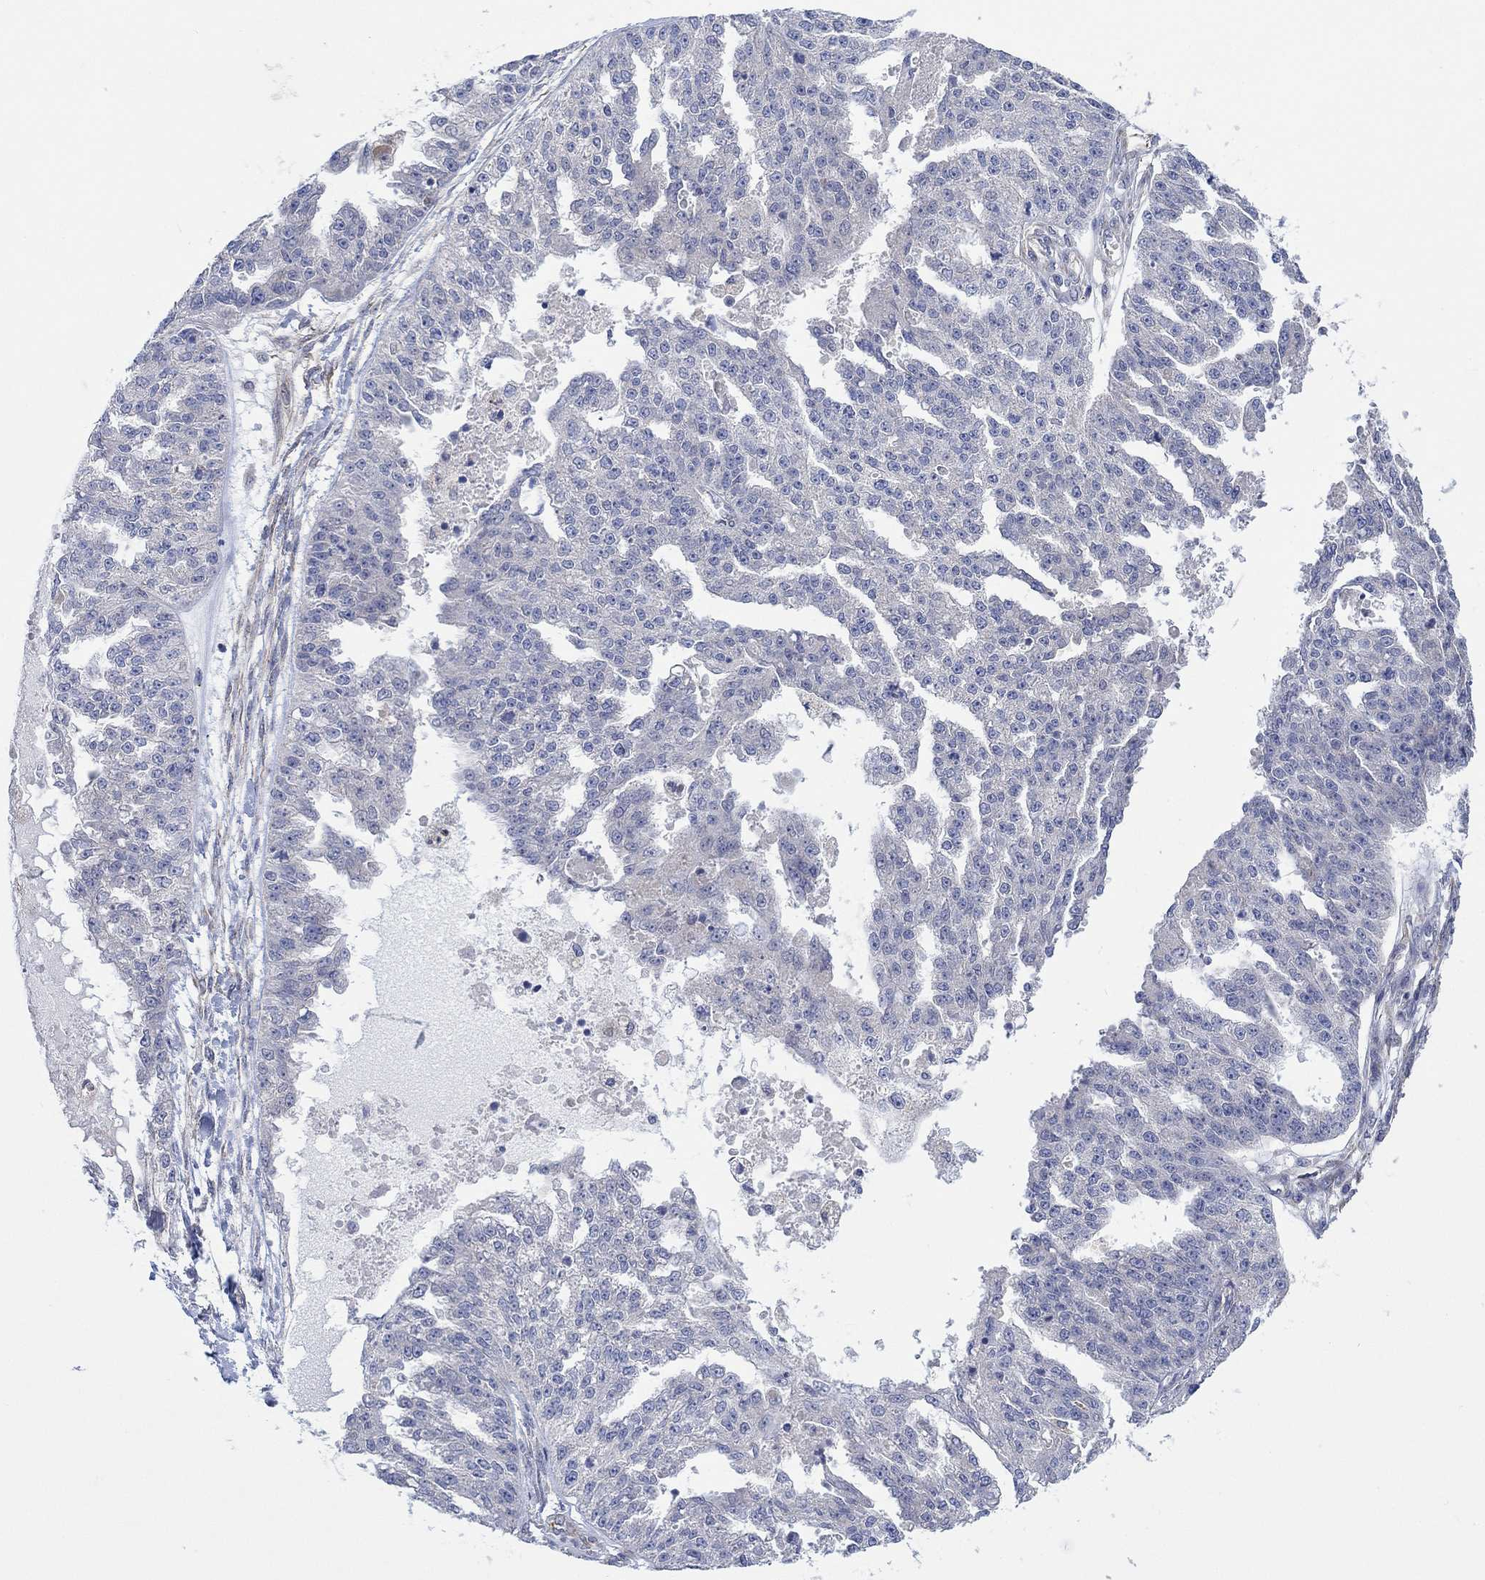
{"staining": {"intensity": "negative", "quantity": "none", "location": "none"}, "tissue": "ovarian cancer", "cell_type": "Tumor cells", "image_type": "cancer", "snomed": [{"axis": "morphology", "description": "Cystadenocarcinoma, serous, NOS"}, {"axis": "topography", "description": "Ovary"}], "caption": "Ovarian cancer was stained to show a protein in brown. There is no significant staining in tumor cells.", "gene": "CAMK1D", "patient": {"sex": "female", "age": 58}}